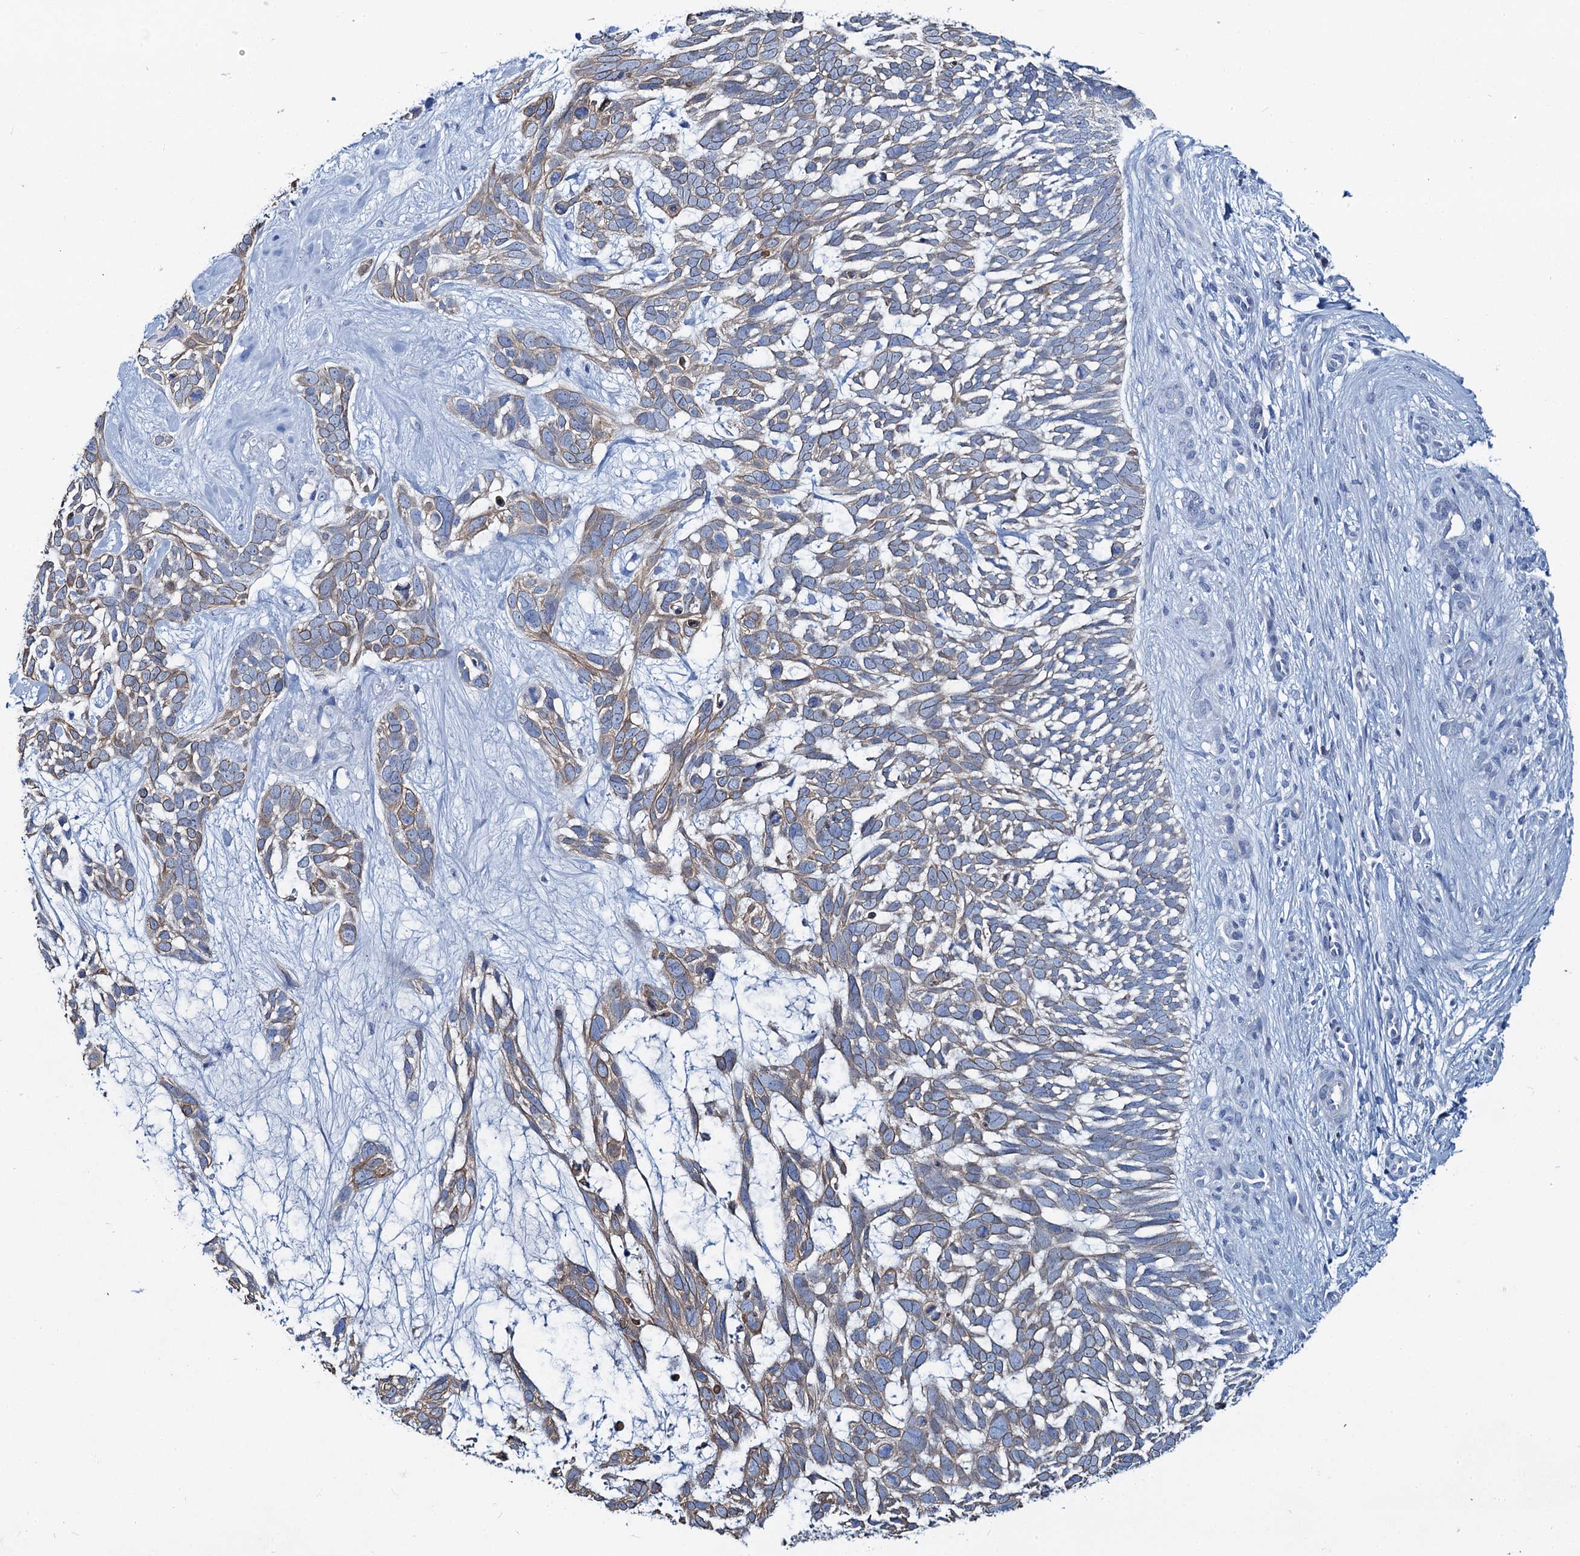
{"staining": {"intensity": "weak", "quantity": ">75%", "location": "cytoplasmic/membranous"}, "tissue": "skin cancer", "cell_type": "Tumor cells", "image_type": "cancer", "snomed": [{"axis": "morphology", "description": "Basal cell carcinoma"}, {"axis": "topography", "description": "Skin"}], "caption": "A photomicrograph of skin basal cell carcinoma stained for a protein demonstrates weak cytoplasmic/membranous brown staining in tumor cells. The protein is shown in brown color, while the nuclei are stained blue.", "gene": "TOX3", "patient": {"sex": "male", "age": 88}}